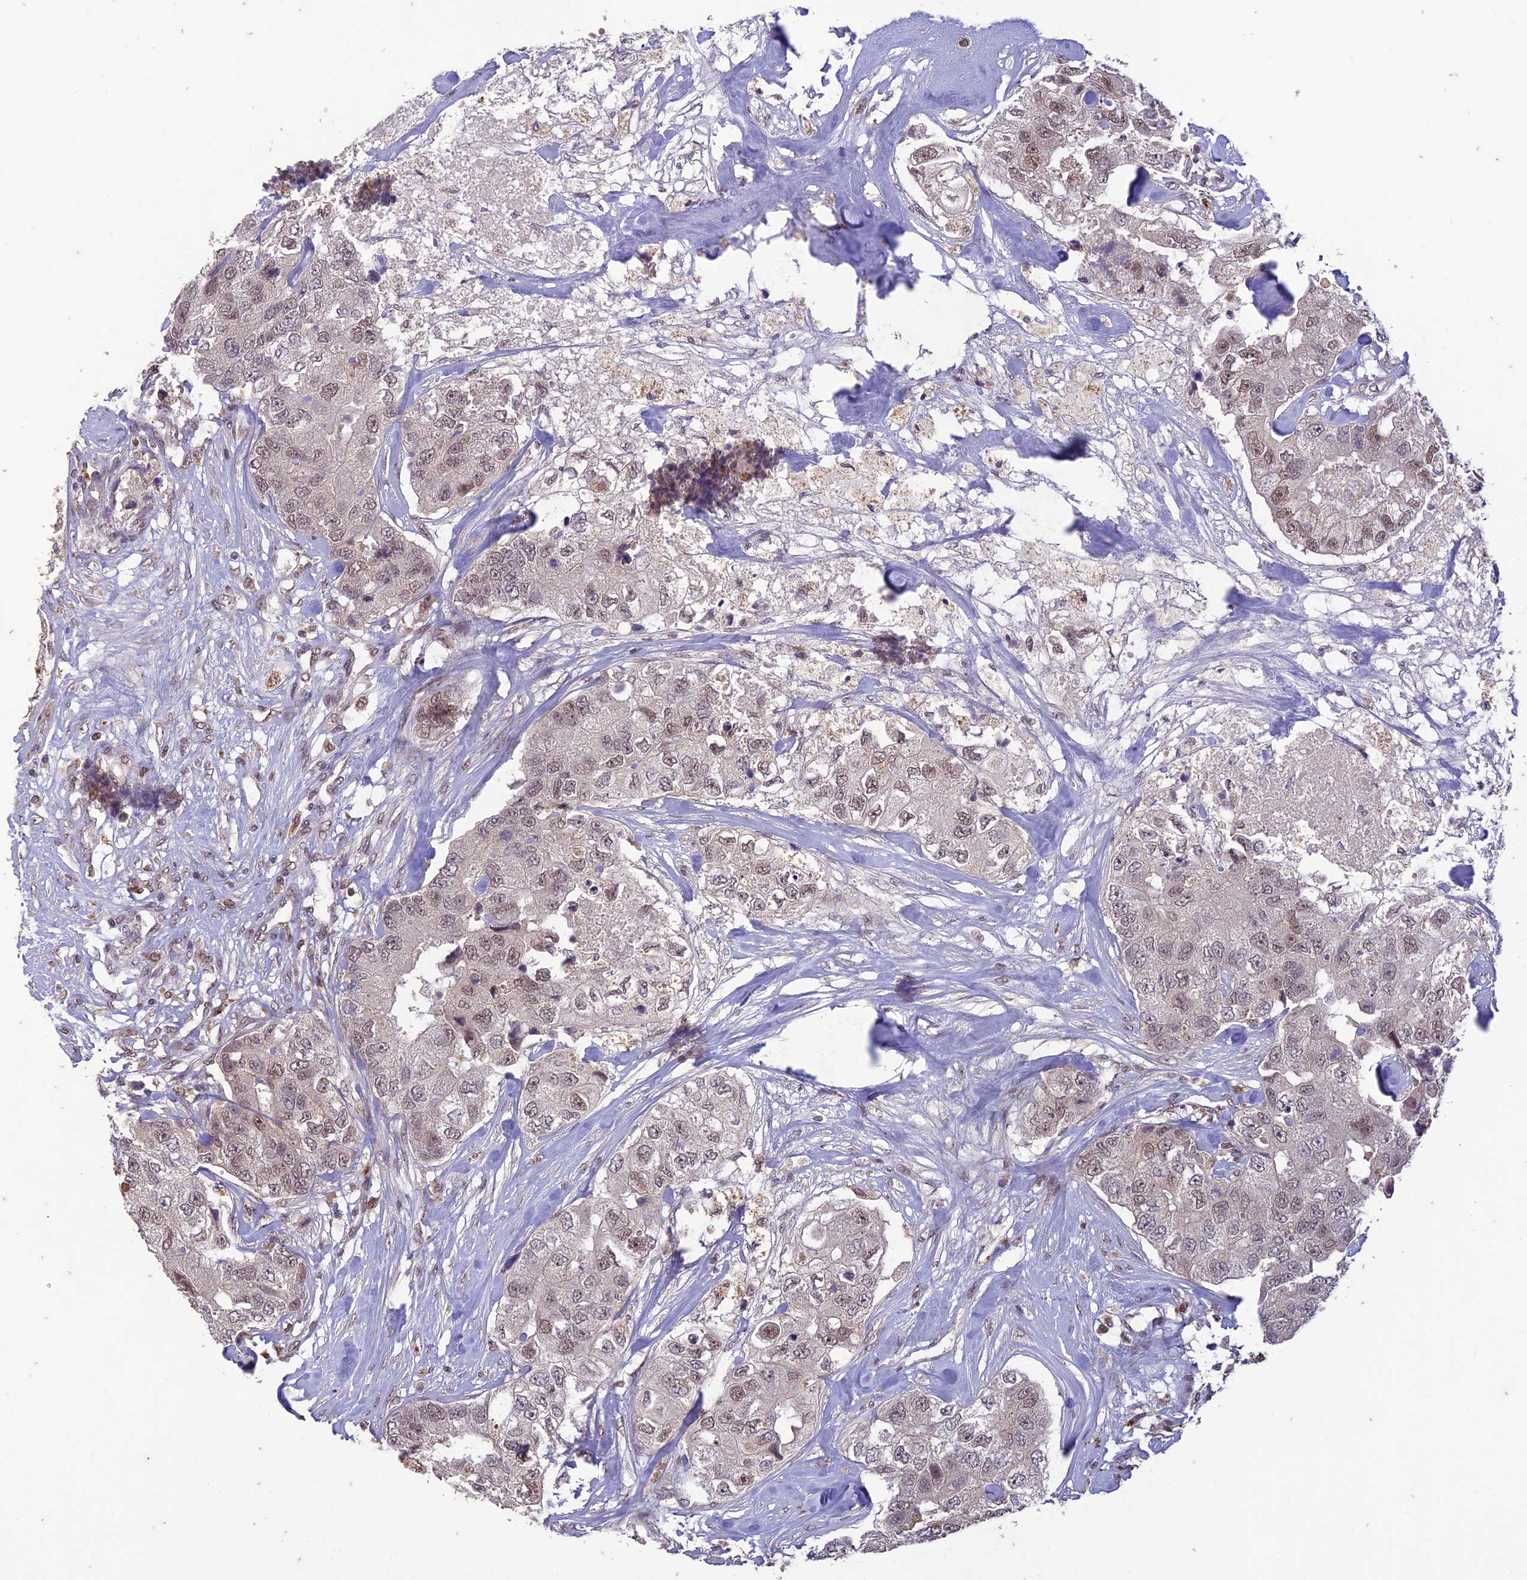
{"staining": {"intensity": "weak", "quantity": ">75%", "location": "nuclear"}, "tissue": "breast cancer", "cell_type": "Tumor cells", "image_type": "cancer", "snomed": [{"axis": "morphology", "description": "Duct carcinoma"}, {"axis": "topography", "description": "Breast"}], "caption": "Immunohistochemistry image of breast intraductal carcinoma stained for a protein (brown), which demonstrates low levels of weak nuclear positivity in about >75% of tumor cells.", "gene": "POP4", "patient": {"sex": "female", "age": 62}}